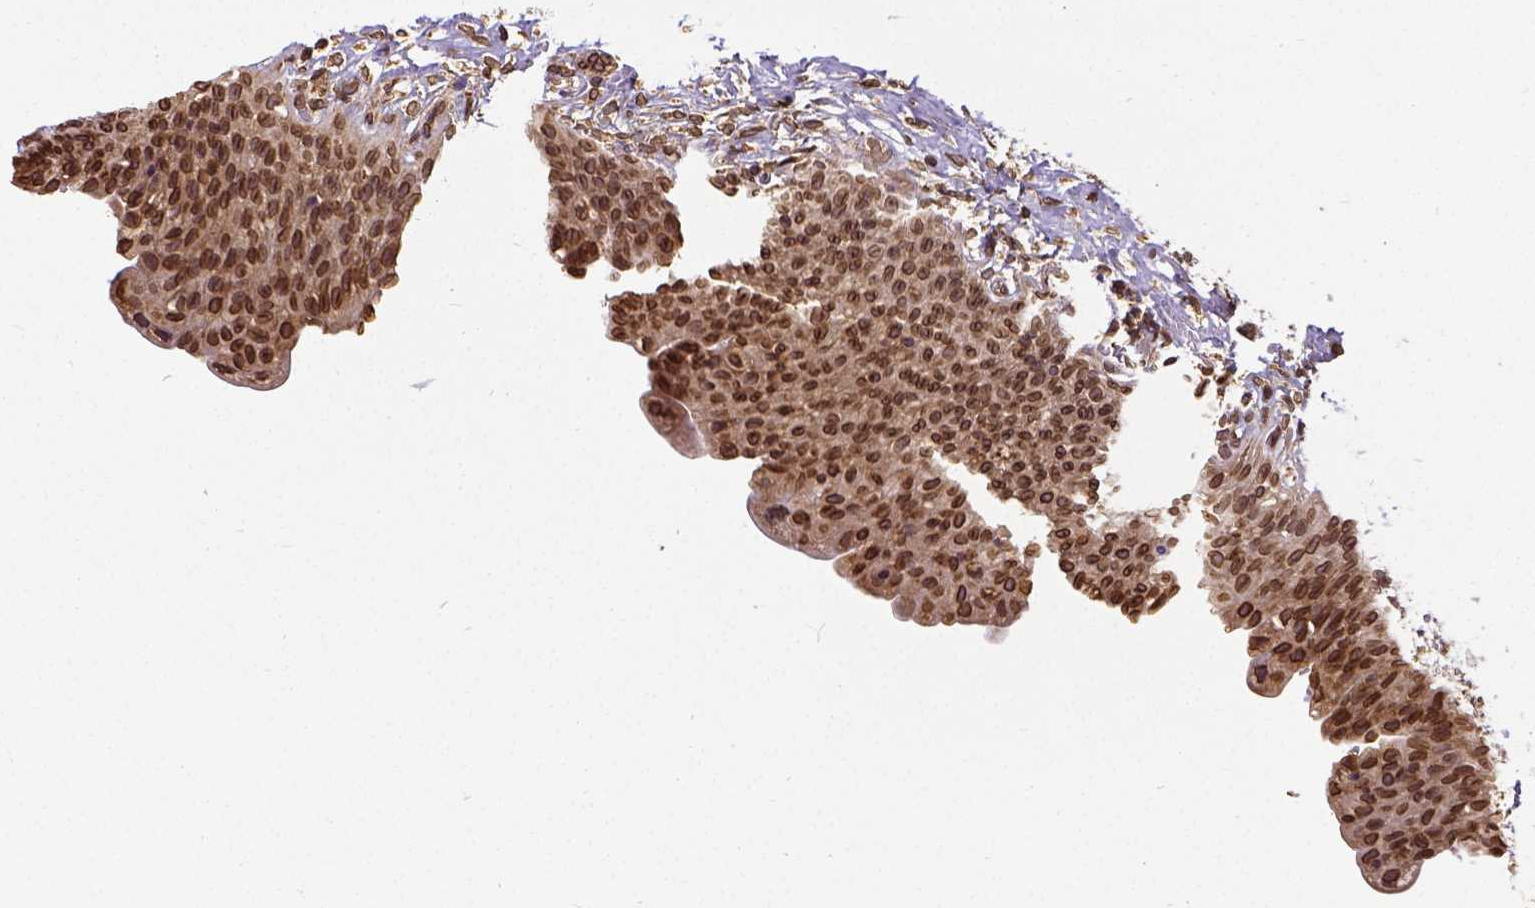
{"staining": {"intensity": "strong", "quantity": ">75%", "location": "cytoplasmic/membranous,nuclear"}, "tissue": "urinary bladder", "cell_type": "Urothelial cells", "image_type": "normal", "snomed": [{"axis": "morphology", "description": "Normal tissue, NOS"}, {"axis": "topography", "description": "Urinary bladder"}, {"axis": "topography", "description": "Prostate"}], "caption": "Immunohistochemistry (DAB (3,3'-diaminobenzidine)) staining of normal human urinary bladder demonstrates strong cytoplasmic/membranous,nuclear protein positivity in about >75% of urothelial cells.", "gene": "MTDH", "patient": {"sex": "male", "age": 76}}